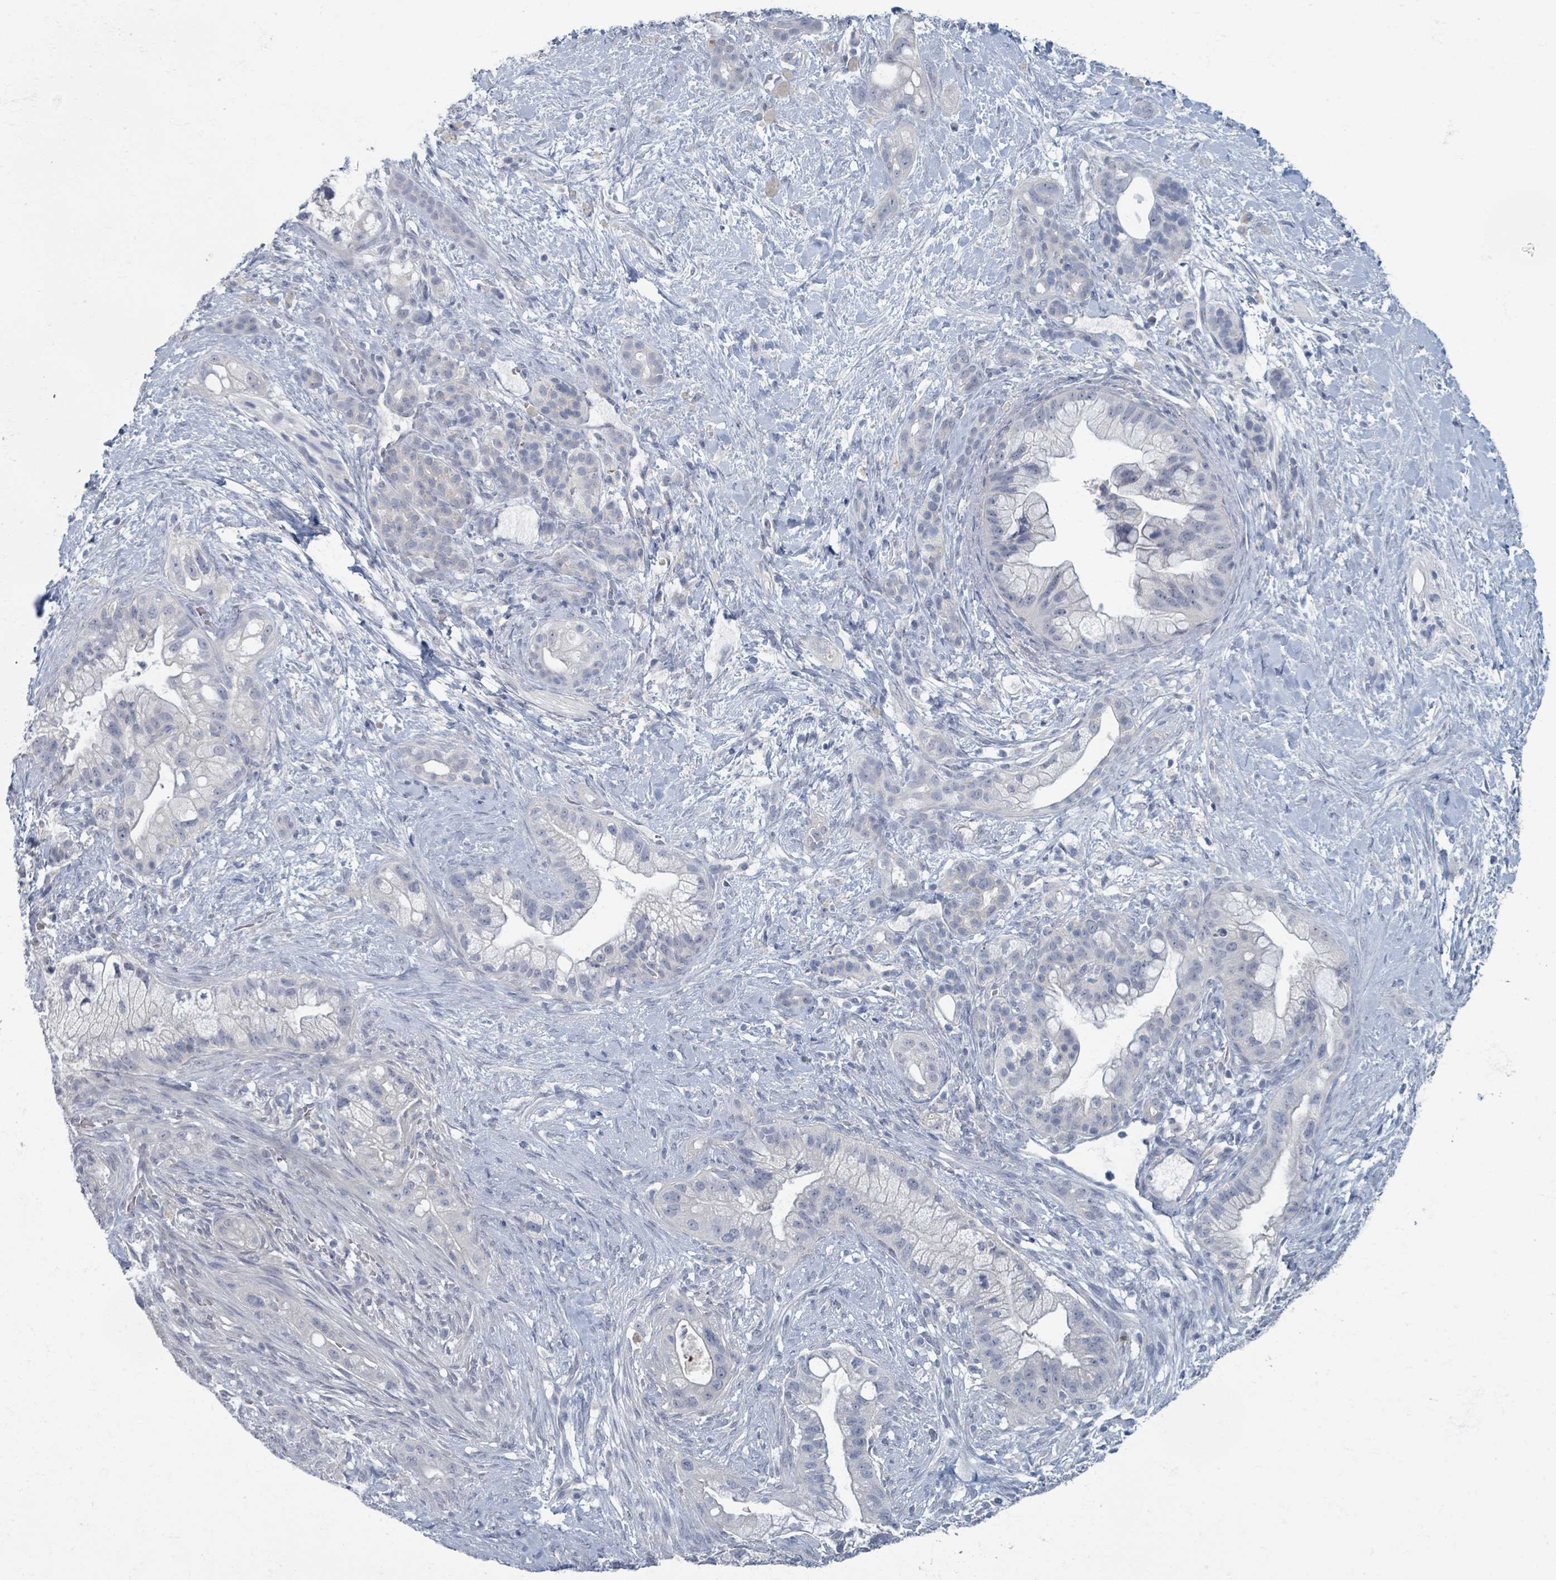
{"staining": {"intensity": "negative", "quantity": "none", "location": "none"}, "tissue": "pancreatic cancer", "cell_type": "Tumor cells", "image_type": "cancer", "snomed": [{"axis": "morphology", "description": "Adenocarcinoma, NOS"}, {"axis": "topography", "description": "Pancreas"}], "caption": "DAB (3,3'-diaminobenzidine) immunohistochemical staining of pancreatic cancer demonstrates no significant staining in tumor cells. The staining is performed using DAB brown chromogen with nuclei counter-stained in using hematoxylin.", "gene": "WNT11", "patient": {"sex": "male", "age": 44}}